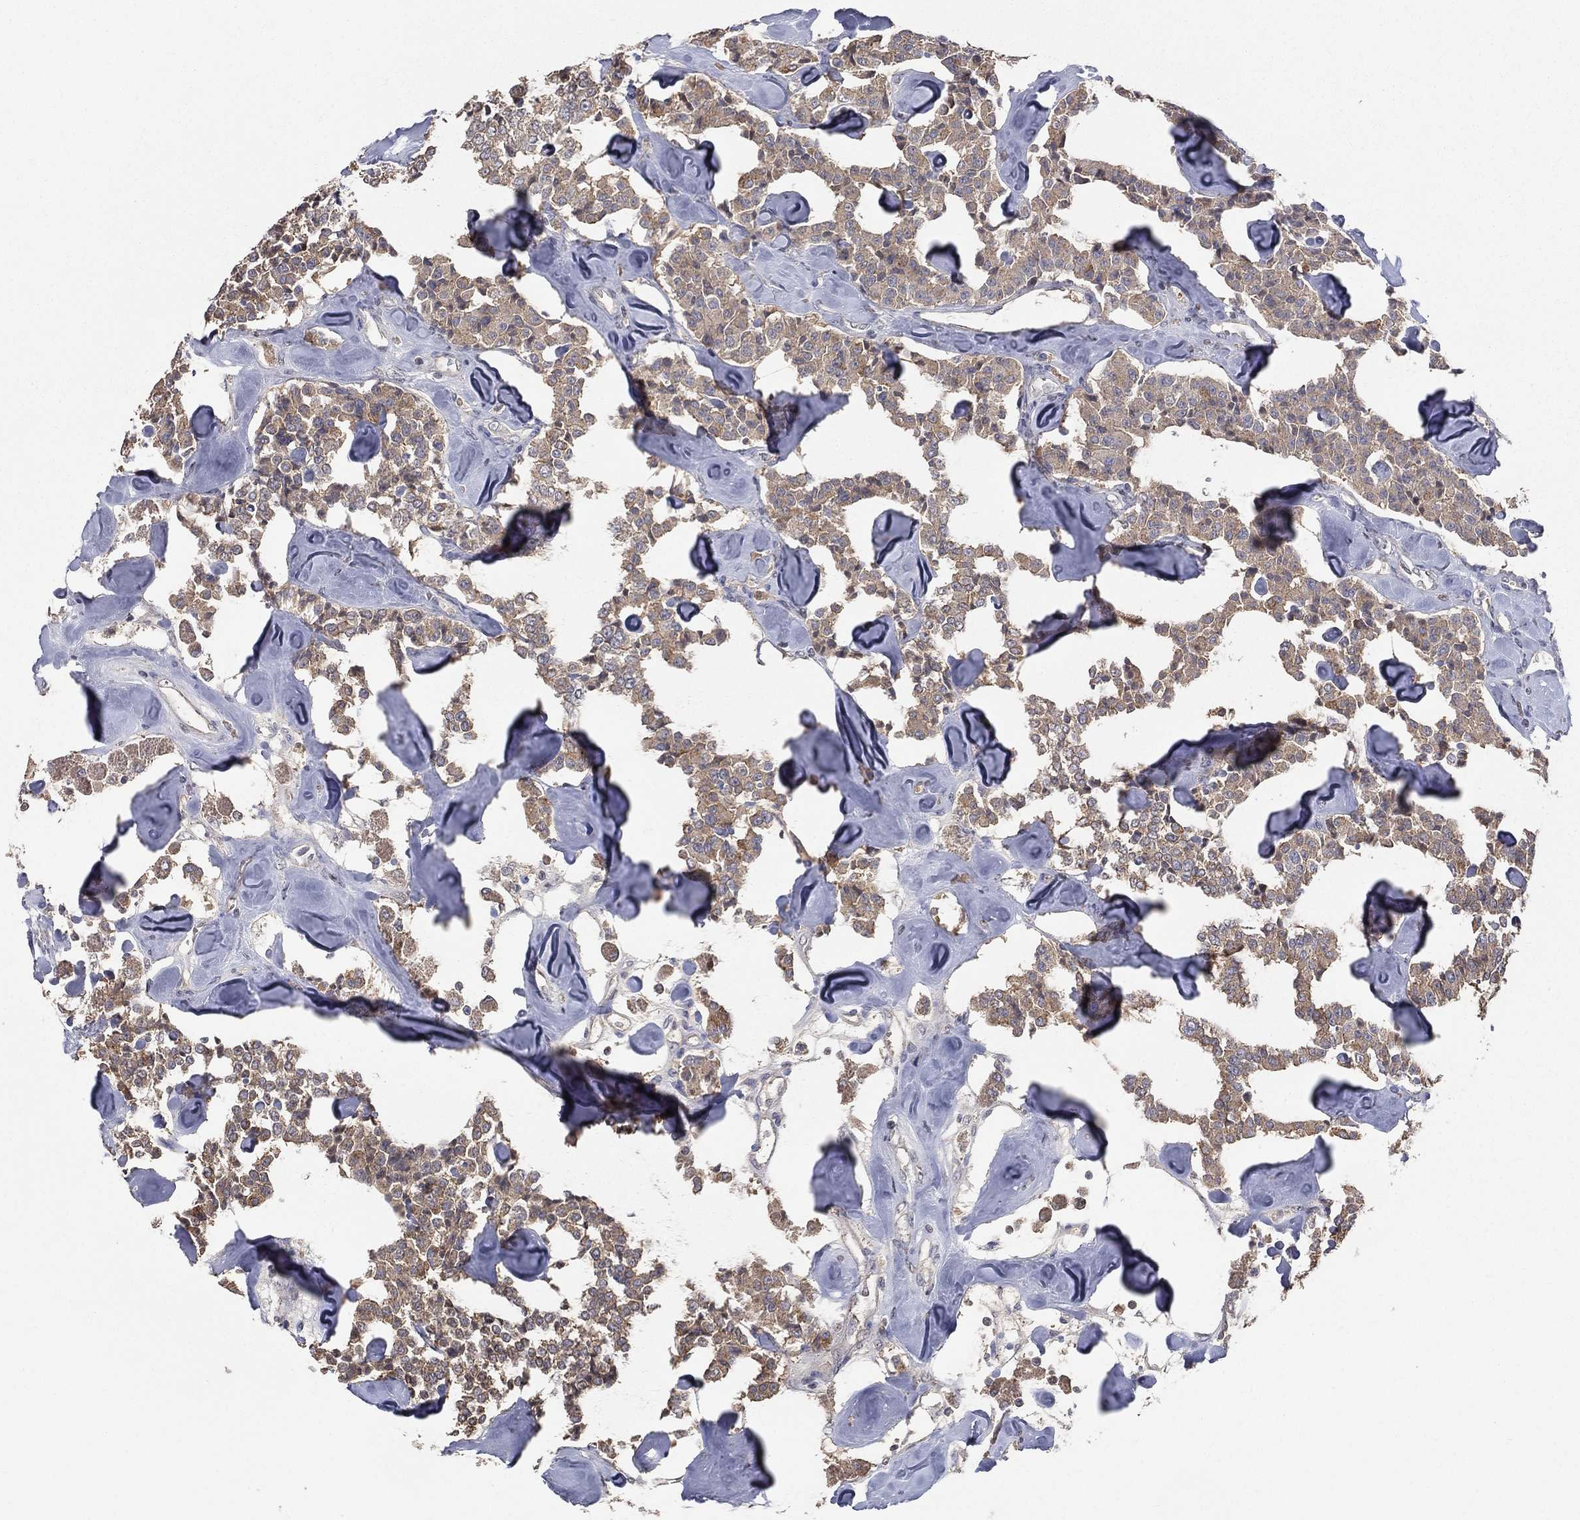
{"staining": {"intensity": "weak", "quantity": ">75%", "location": "cytoplasmic/membranous"}, "tissue": "carcinoid", "cell_type": "Tumor cells", "image_type": "cancer", "snomed": [{"axis": "morphology", "description": "Carcinoid, malignant, NOS"}, {"axis": "topography", "description": "Pancreas"}], "caption": "A micrograph showing weak cytoplasmic/membranous expression in approximately >75% of tumor cells in carcinoid, as visualized by brown immunohistochemical staining.", "gene": "SNAP25", "patient": {"sex": "male", "age": 41}}